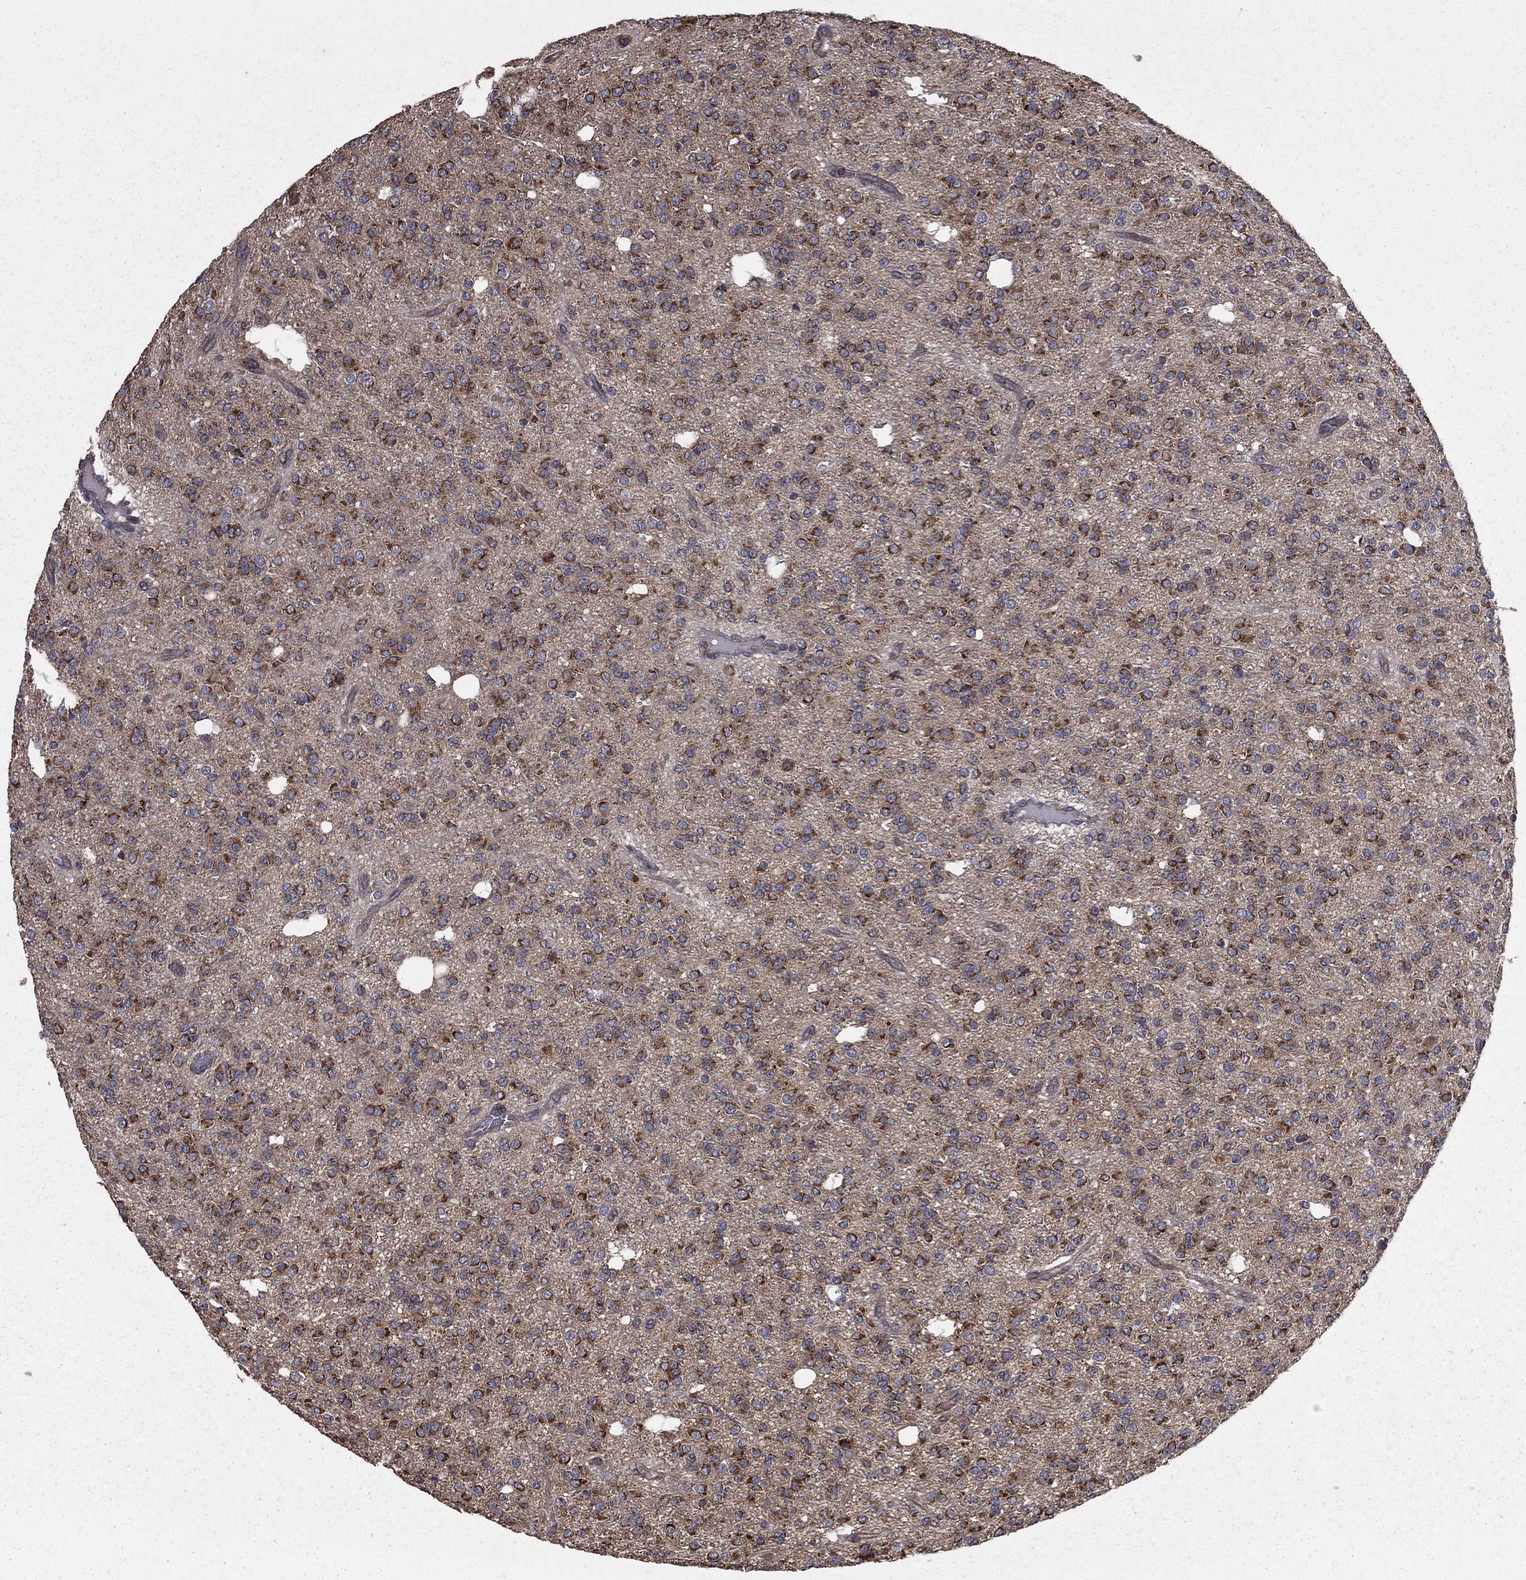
{"staining": {"intensity": "strong", "quantity": ">75%", "location": "cytoplasmic/membranous"}, "tissue": "glioma", "cell_type": "Tumor cells", "image_type": "cancer", "snomed": [{"axis": "morphology", "description": "Glioma, malignant, Low grade"}, {"axis": "topography", "description": "Brain"}], "caption": "Immunohistochemistry of human glioma displays high levels of strong cytoplasmic/membranous expression in about >75% of tumor cells.", "gene": "OLFML1", "patient": {"sex": "male", "age": 27}}